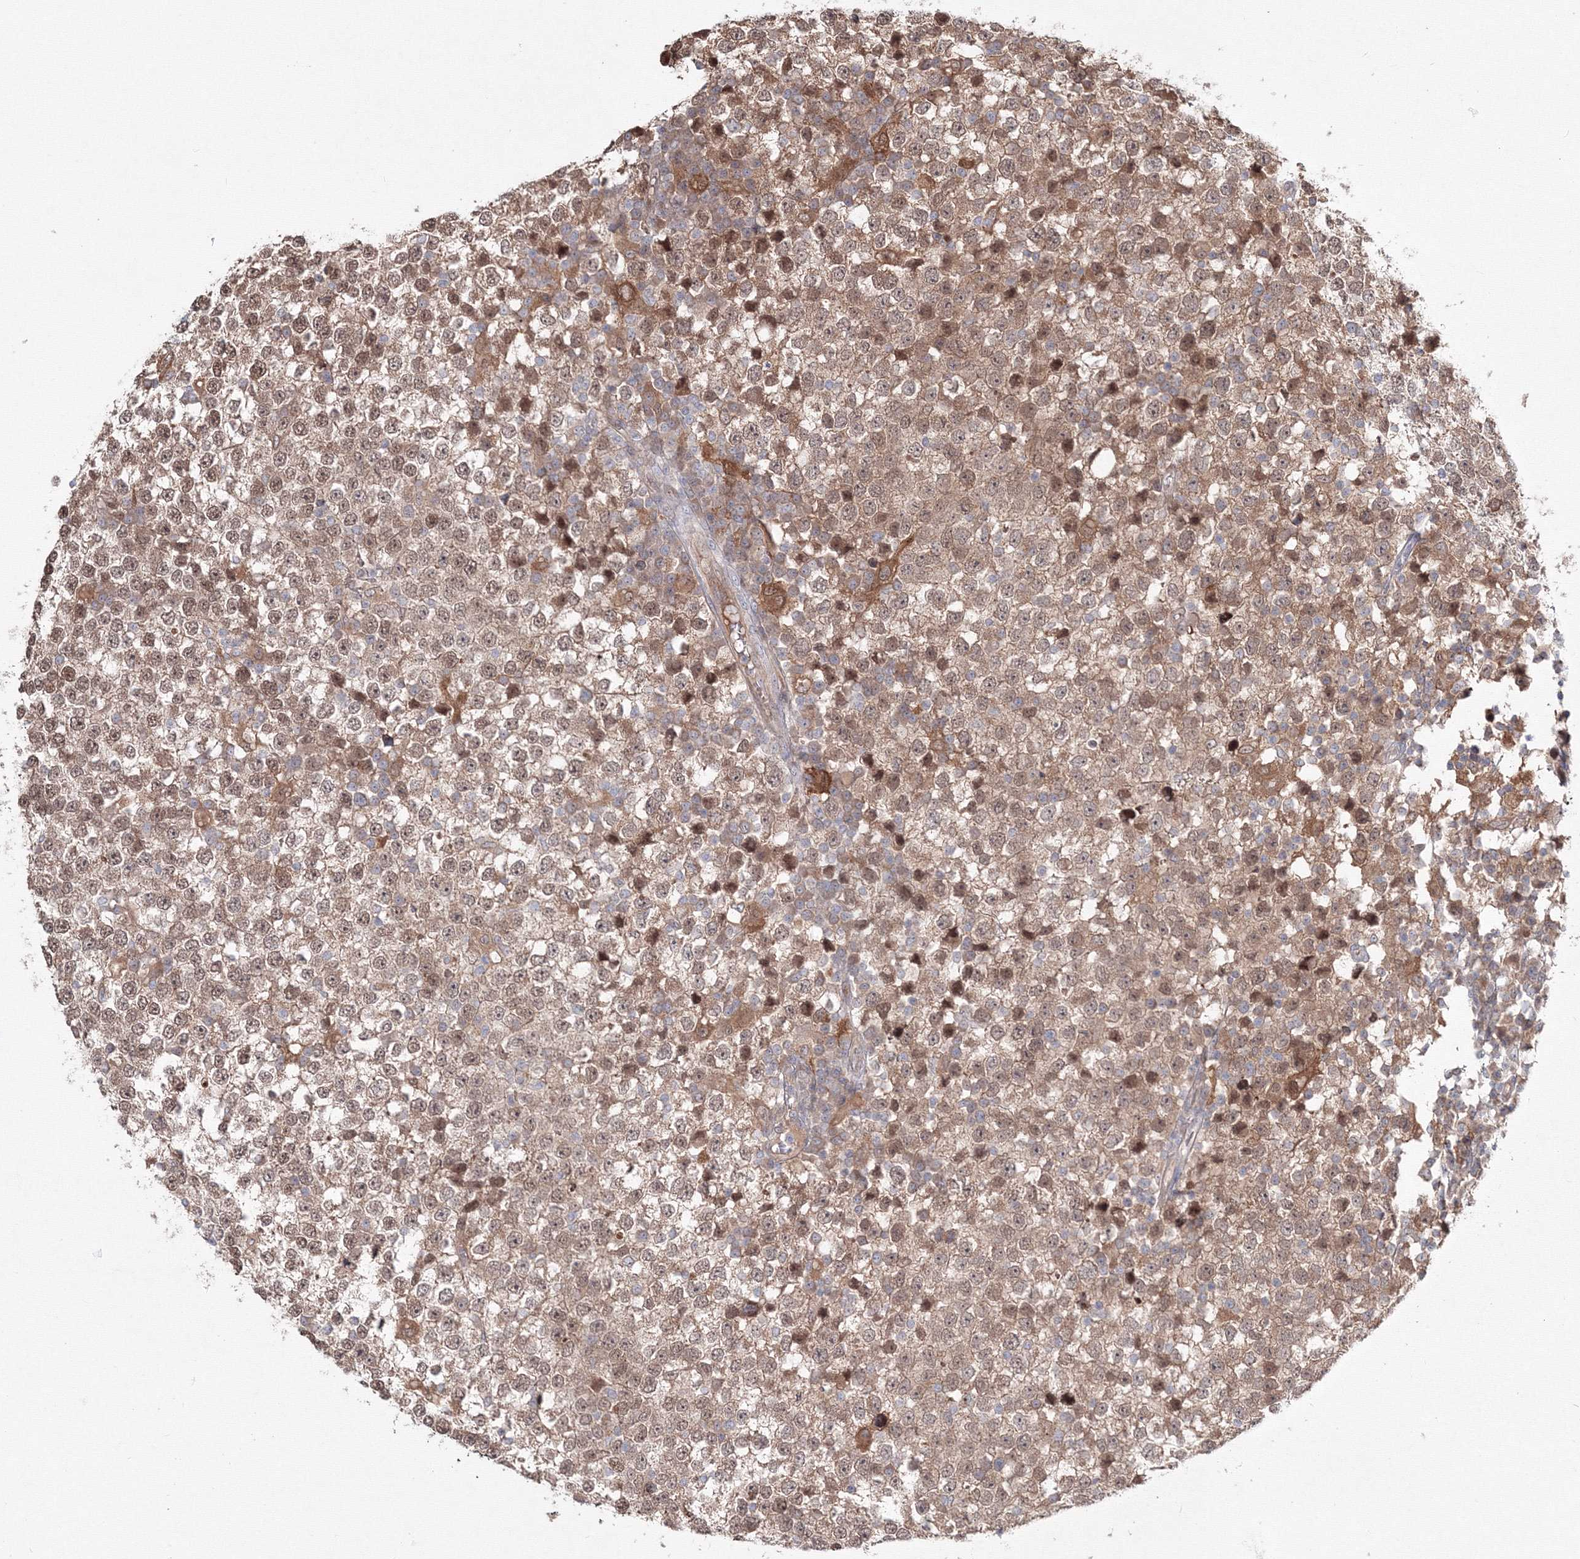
{"staining": {"intensity": "moderate", "quantity": ">75%", "location": "cytoplasmic/membranous,nuclear"}, "tissue": "testis cancer", "cell_type": "Tumor cells", "image_type": "cancer", "snomed": [{"axis": "morphology", "description": "Seminoma, NOS"}, {"axis": "topography", "description": "Testis"}], "caption": "Brown immunohistochemical staining in seminoma (testis) reveals moderate cytoplasmic/membranous and nuclear positivity in about >75% of tumor cells.", "gene": "MKRN2", "patient": {"sex": "male", "age": 65}}